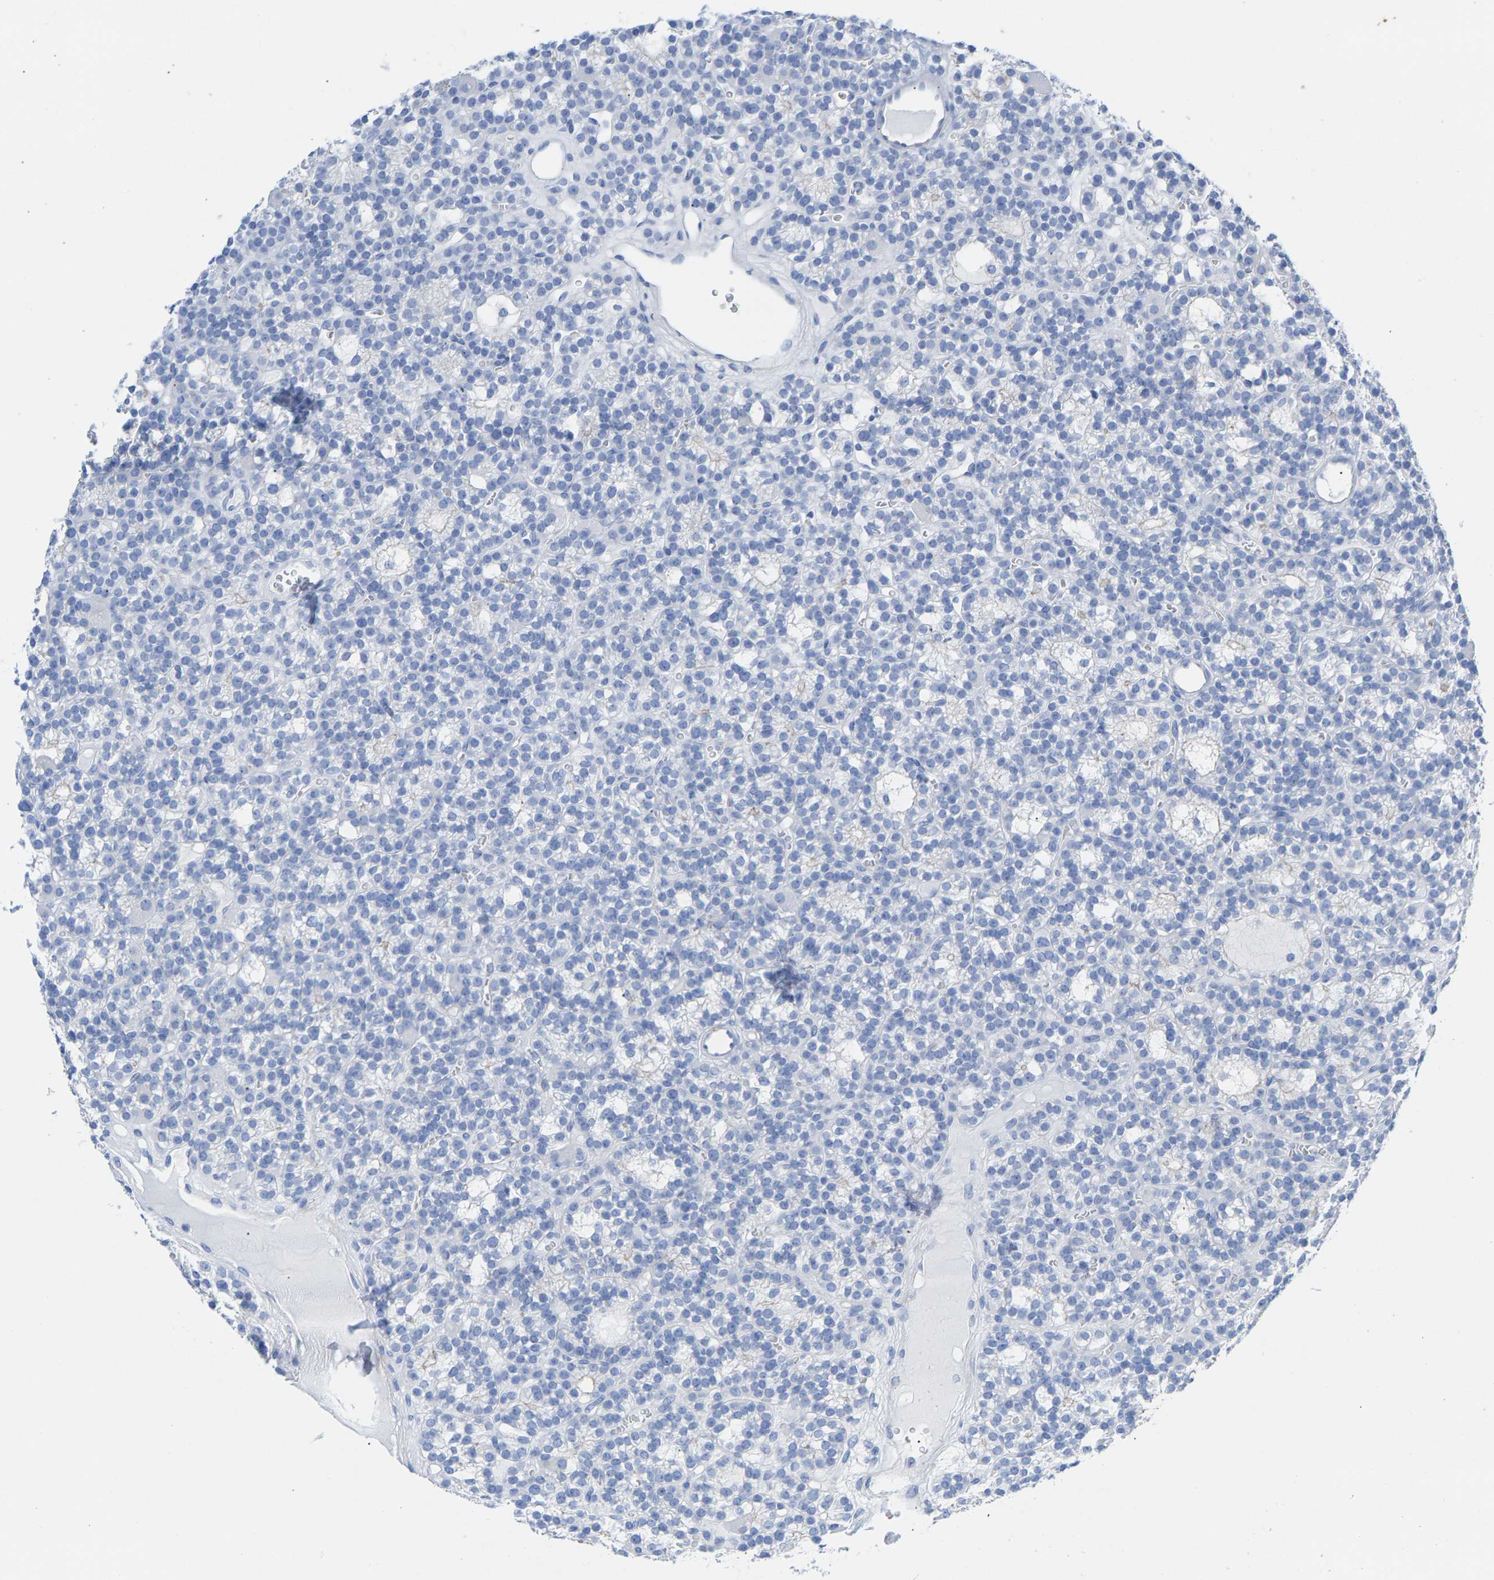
{"staining": {"intensity": "negative", "quantity": "none", "location": "none"}, "tissue": "parathyroid gland", "cell_type": "Glandular cells", "image_type": "normal", "snomed": [{"axis": "morphology", "description": "Normal tissue, NOS"}, {"axis": "morphology", "description": "Adenoma, NOS"}, {"axis": "topography", "description": "Parathyroid gland"}], "caption": "Immunohistochemical staining of benign parathyroid gland demonstrates no significant positivity in glandular cells.", "gene": "CPA1", "patient": {"sex": "female", "age": 58}}